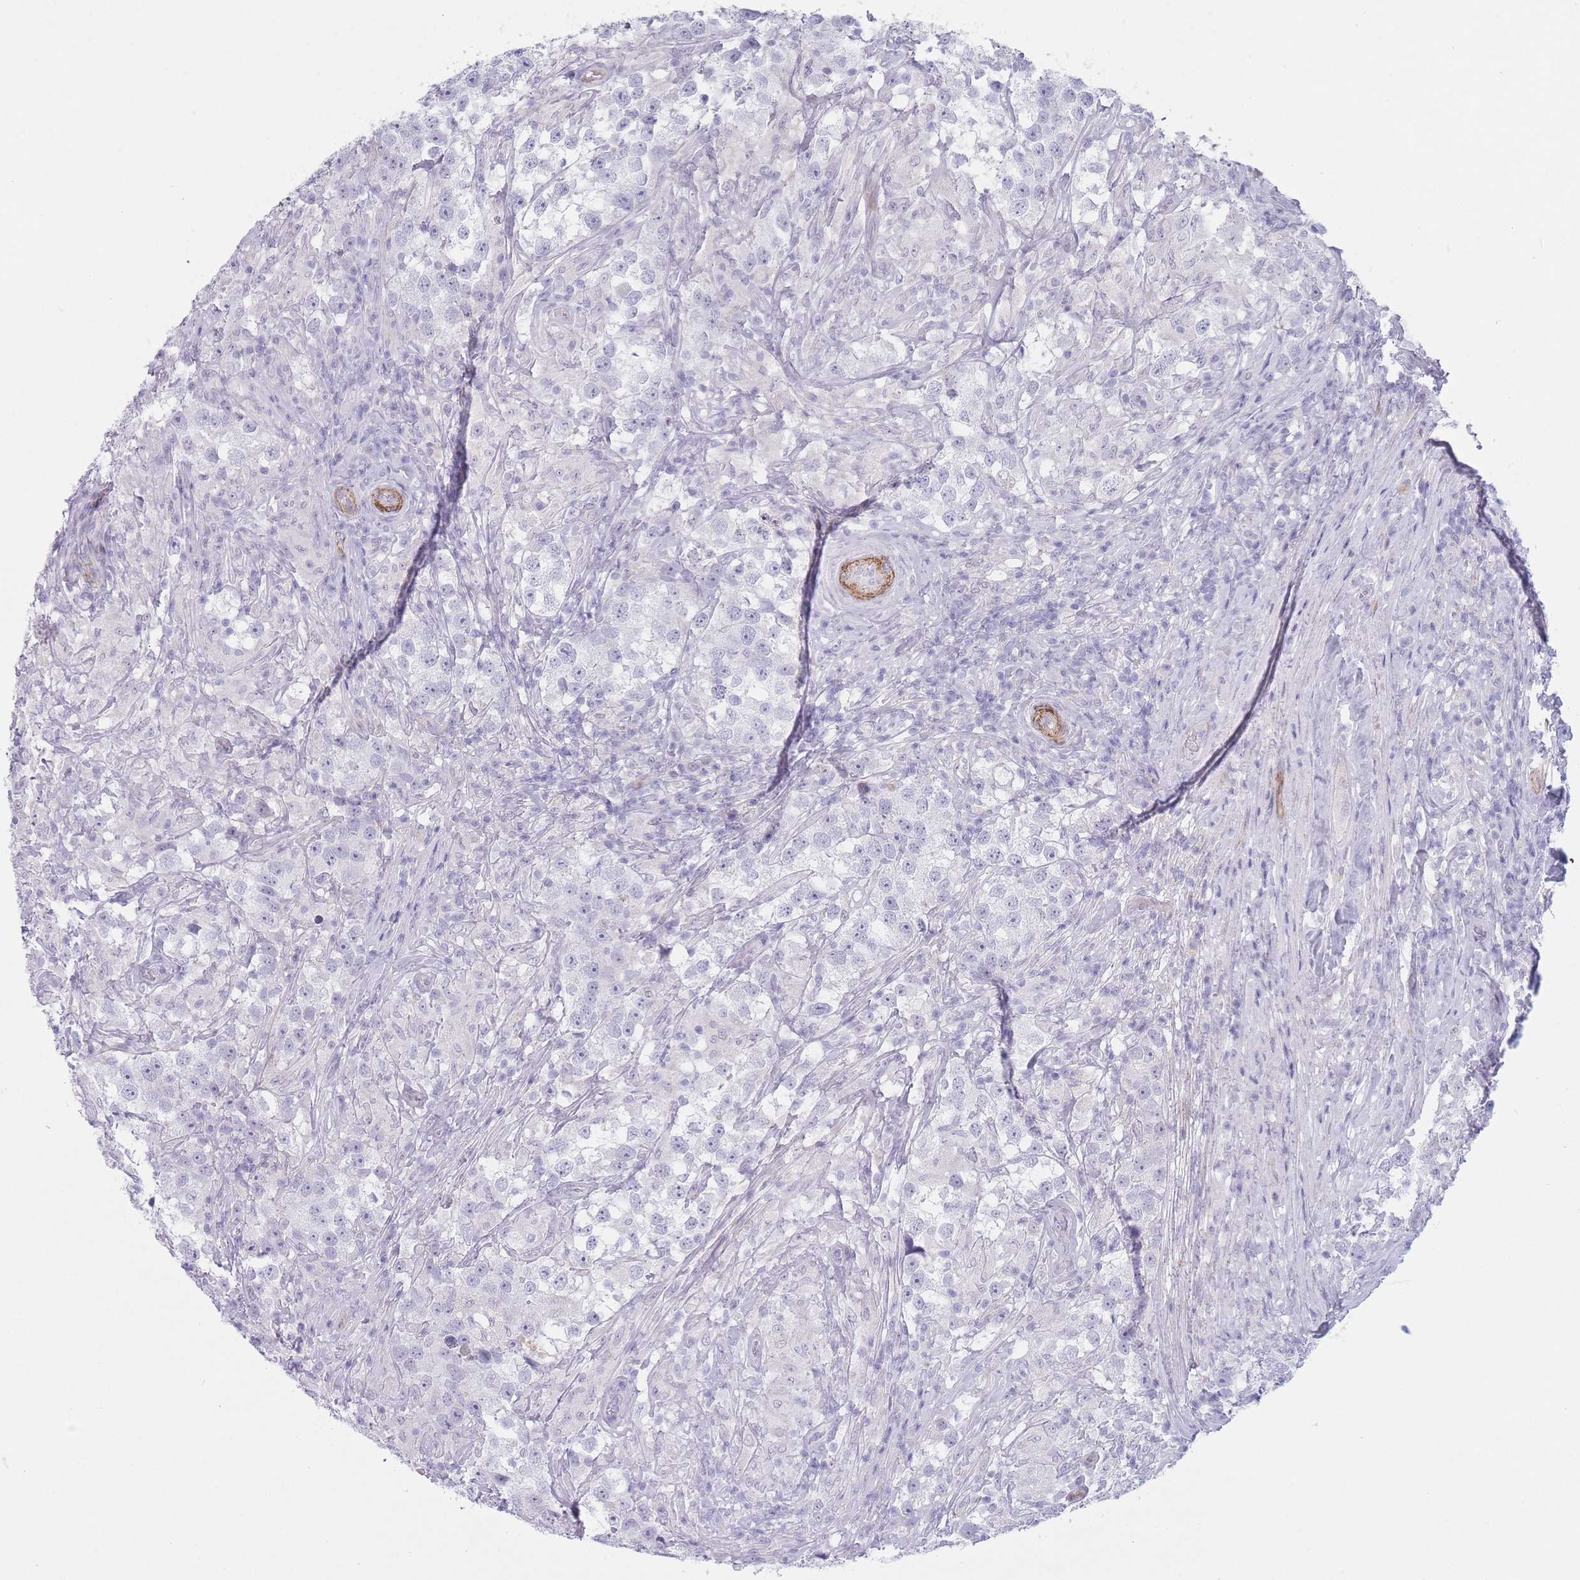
{"staining": {"intensity": "negative", "quantity": "none", "location": "none"}, "tissue": "testis cancer", "cell_type": "Tumor cells", "image_type": "cancer", "snomed": [{"axis": "morphology", "description": "Seminoma, NOS"}, {"axis": "topography", "description": "Testis"}], "caption": "The micrograph displays no staining of tumor cells in seminoma (testis).", "gene": "IFNA6", "patient": {"sex": "male", "age": 46}}